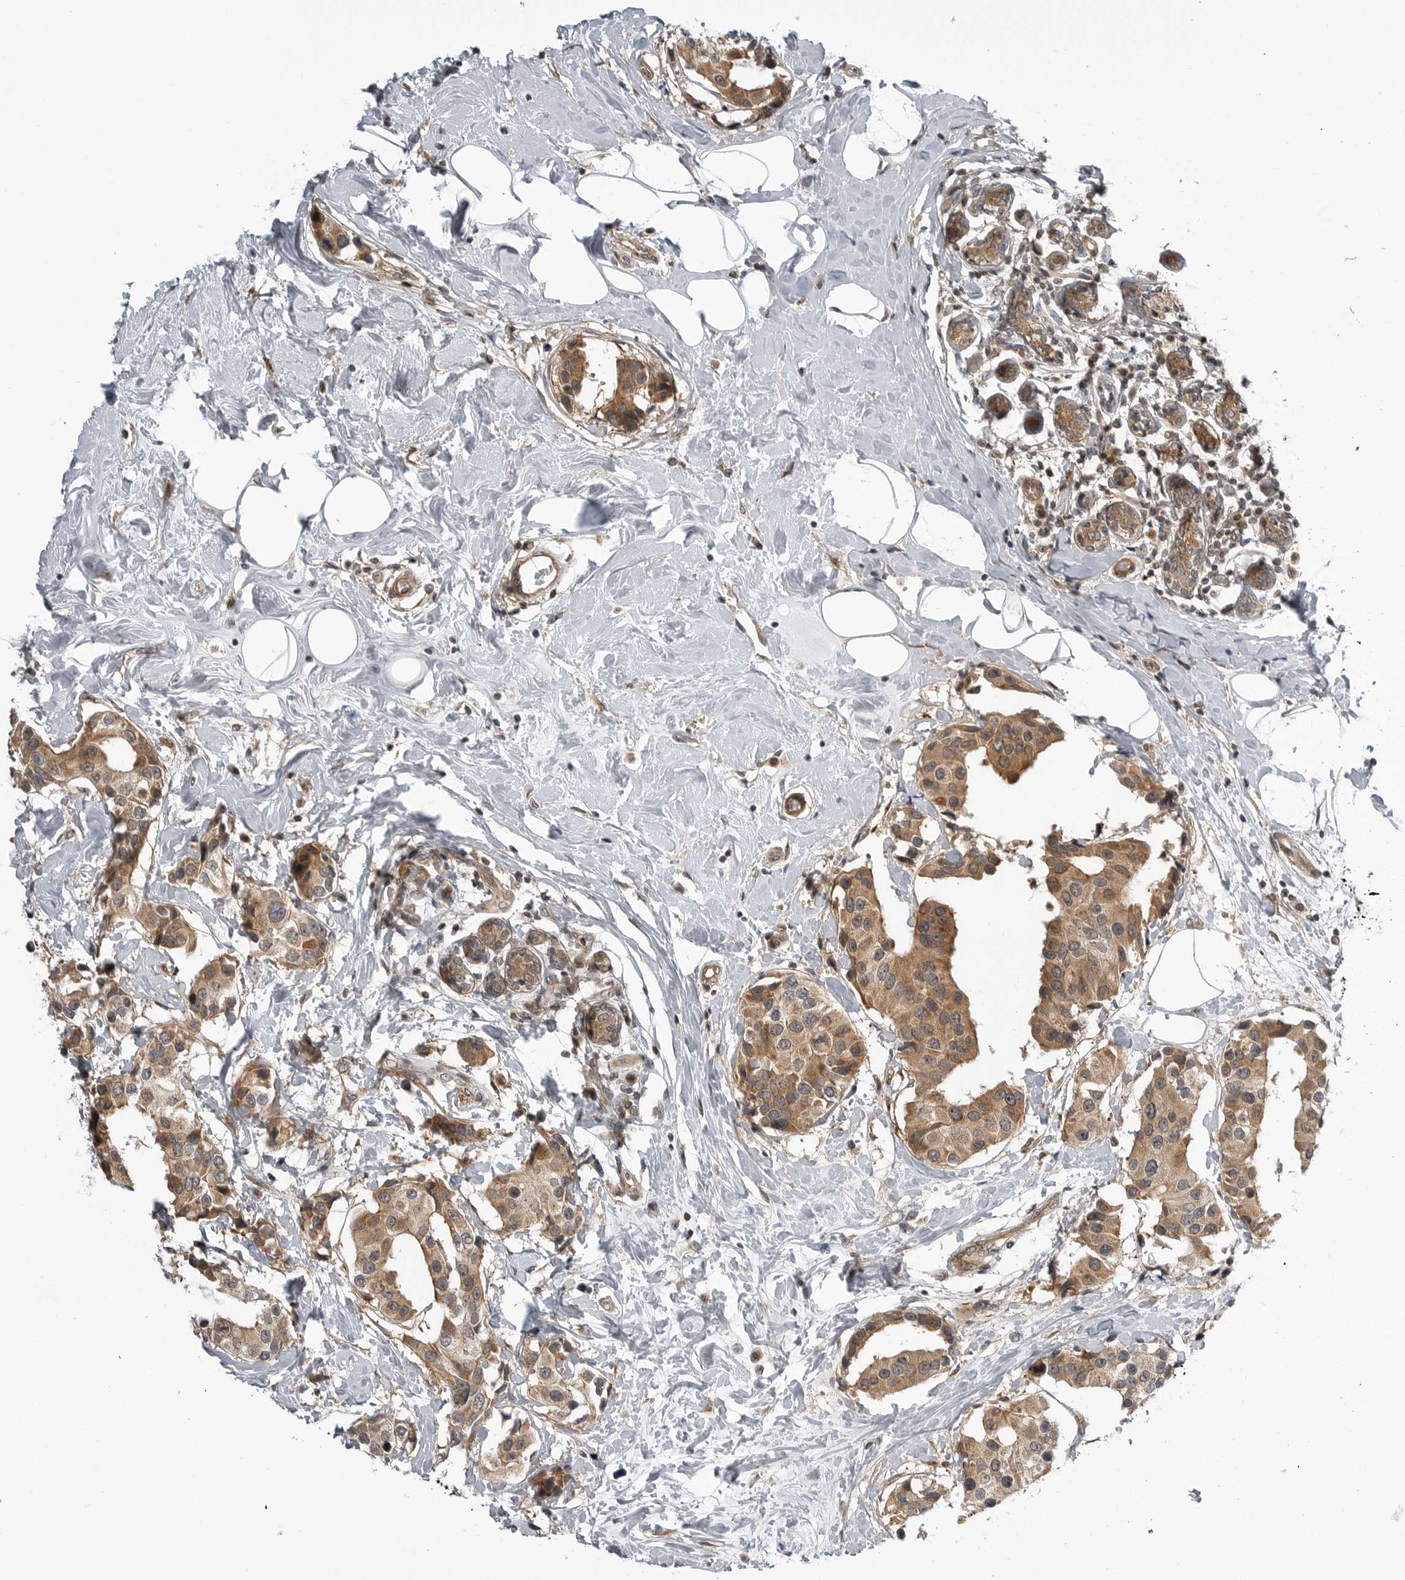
{"staining": {"intensity": "moderate", "quantity": ">75%", "location": "cytoplasmic/membranous"}, "tissue": "breast cancer", "cell_type": "Tumor cells", "image_type": "cancer", "snomed": [{"axis": "morphology", "description": "Normal tissue, NOS"}, {"axis": "morphology", "description": "Duct carcinoma"}, {"axis": "topography", "description": "Breast"}], "caption": "Moderate cytoplasmic/membranous staining is present in about >75% of tumor cells in breast cancer.", "gene": "LRRC45", "patient": {"sex": "female", "age": 39}}